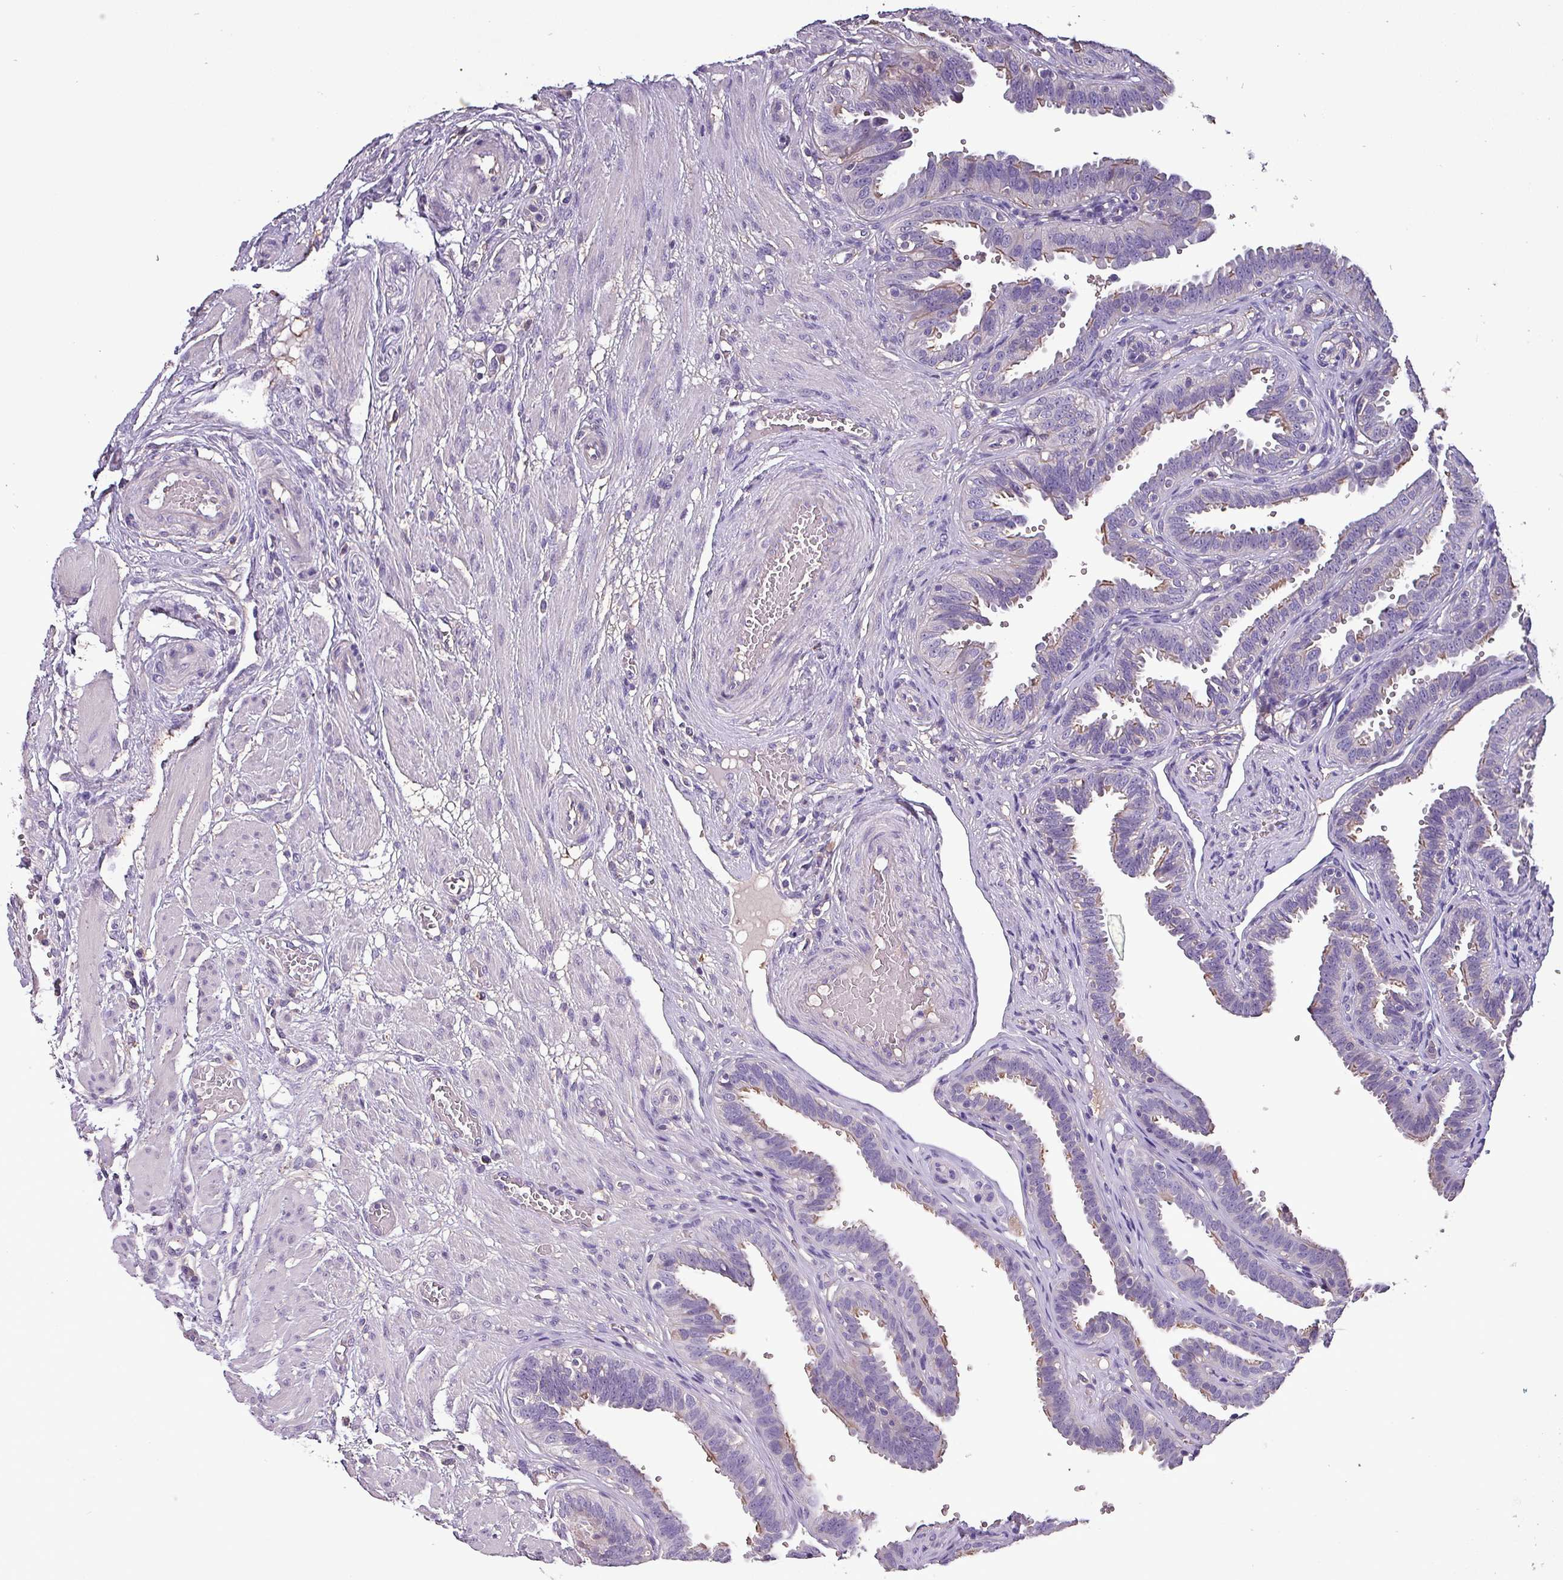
{"staining": {"intensity": "moderate", "quantity": "25%-75%", "location": "cytoplasmic/membranous"}, "tissue": "fallopian tube", "cell_type": "Glandular cells", "image_type": "normal", "snomed": [{"axis": "morphology", "description": "Normal tissue, NOS"}, {"axis": "topography", "description": "Fallopian tube"}], "caption": "This histopathology image demonstrates immunohistochemistry staining of unremarkable fallopian tube, with medium moderate cytoplasmic/membranous positivity in about 25%-75% of glandular cells.", "gene": "HTRA4", "patient": {"sex": "female", "age": 37}}